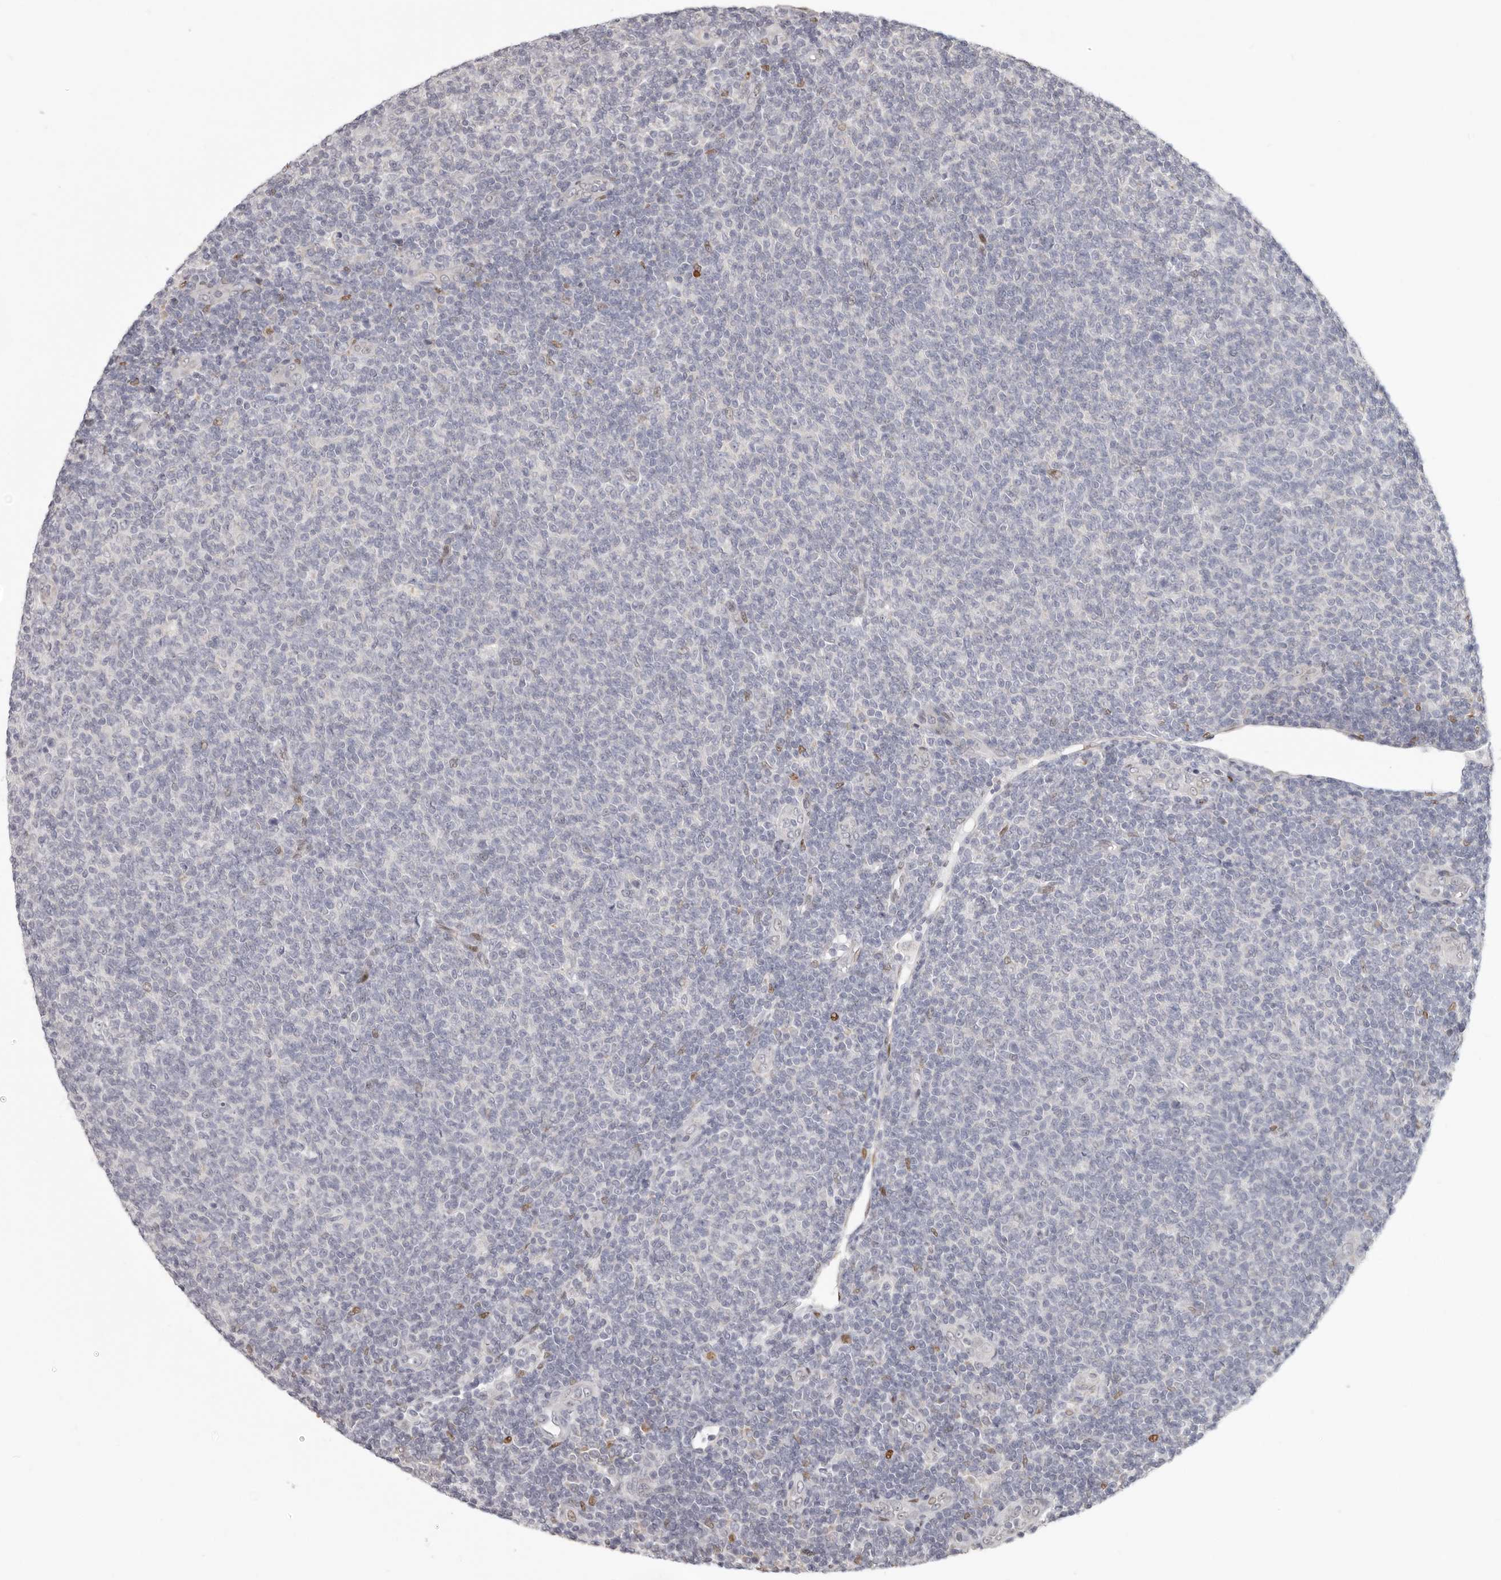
{"staining": {"intensity": "negative", "quantity": "none", "location": "none"}, "tissue": "lymphoma", "cell_type": "Tumor cells", "image_type": "cancer", "snomed": [{"axis": "morphology", "description": "Malignant lymphoma, non-Hodgkin's type, Low grade"}, {"axis": "topography", "description": "Lymph node"}], "caption": "This is an immunohistochemistry histopathology image of human lymphoma. There is no expression in tumor cells.", "gene": "SRP19", "patient": {"sex": "male", "age": 66}}